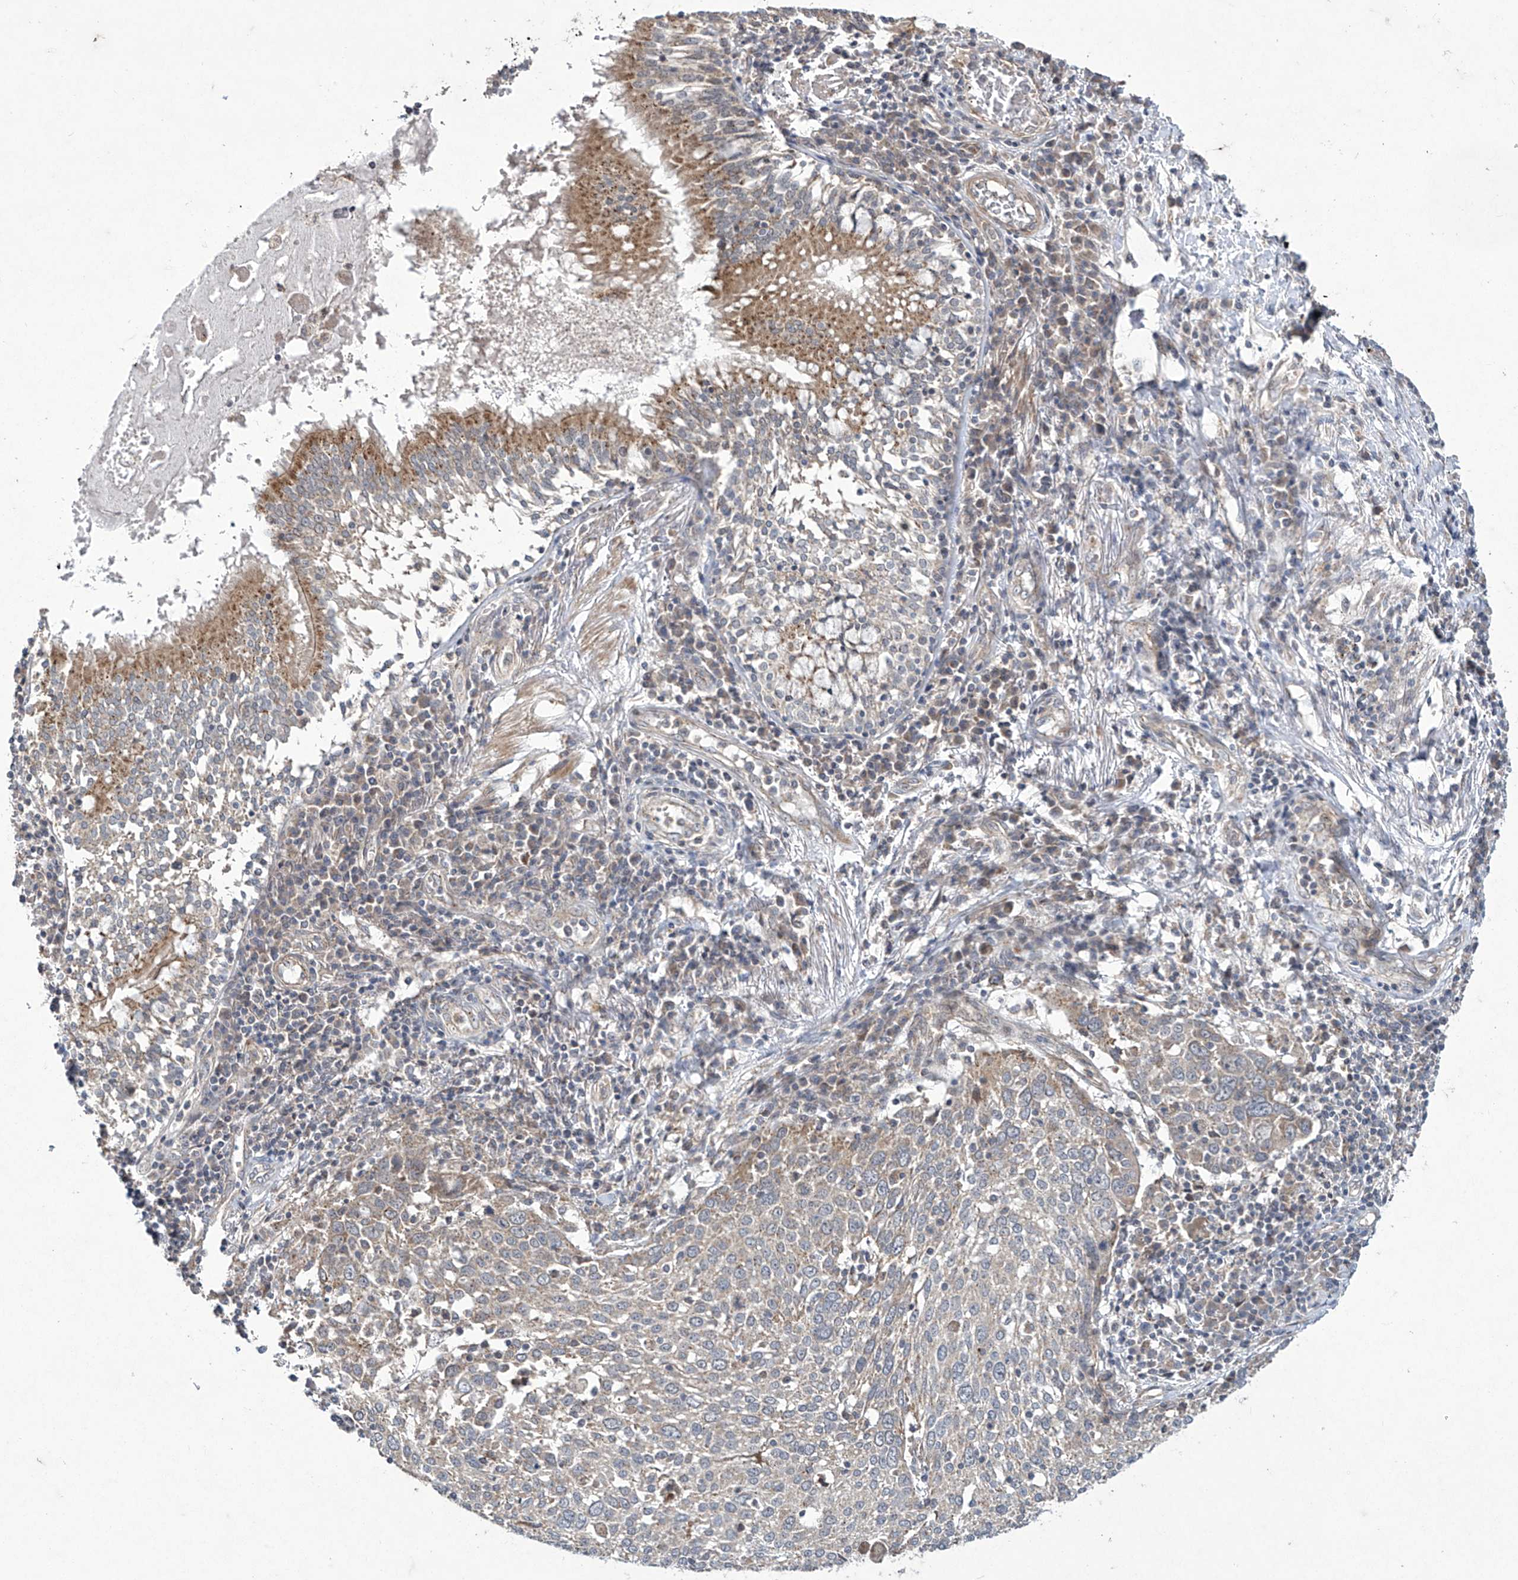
{"staining": {"intensity": "weak", "quantity": "<25%", "location": "cytoplasmic/membranous"}, "tissue": "lung cancer", "cell_type": "Tumor cells", "image_type": "cancer", "snomed": [{"axis": "morphology", "description": "Squamous cell carcinoma, NOS"}, {"axis": "topography", "description": "Lung"}], "caption": "The immunohistochemistry (IHC) histopathology image has no significant positivity in tumor cells of squamous cell carcinoma (lung) tissue. (Immunohistochemistry (ihc), brightfield microscopy, high magnification).", "gene": "TRIM60", "patient": {"sex": "male", "age": 65}}